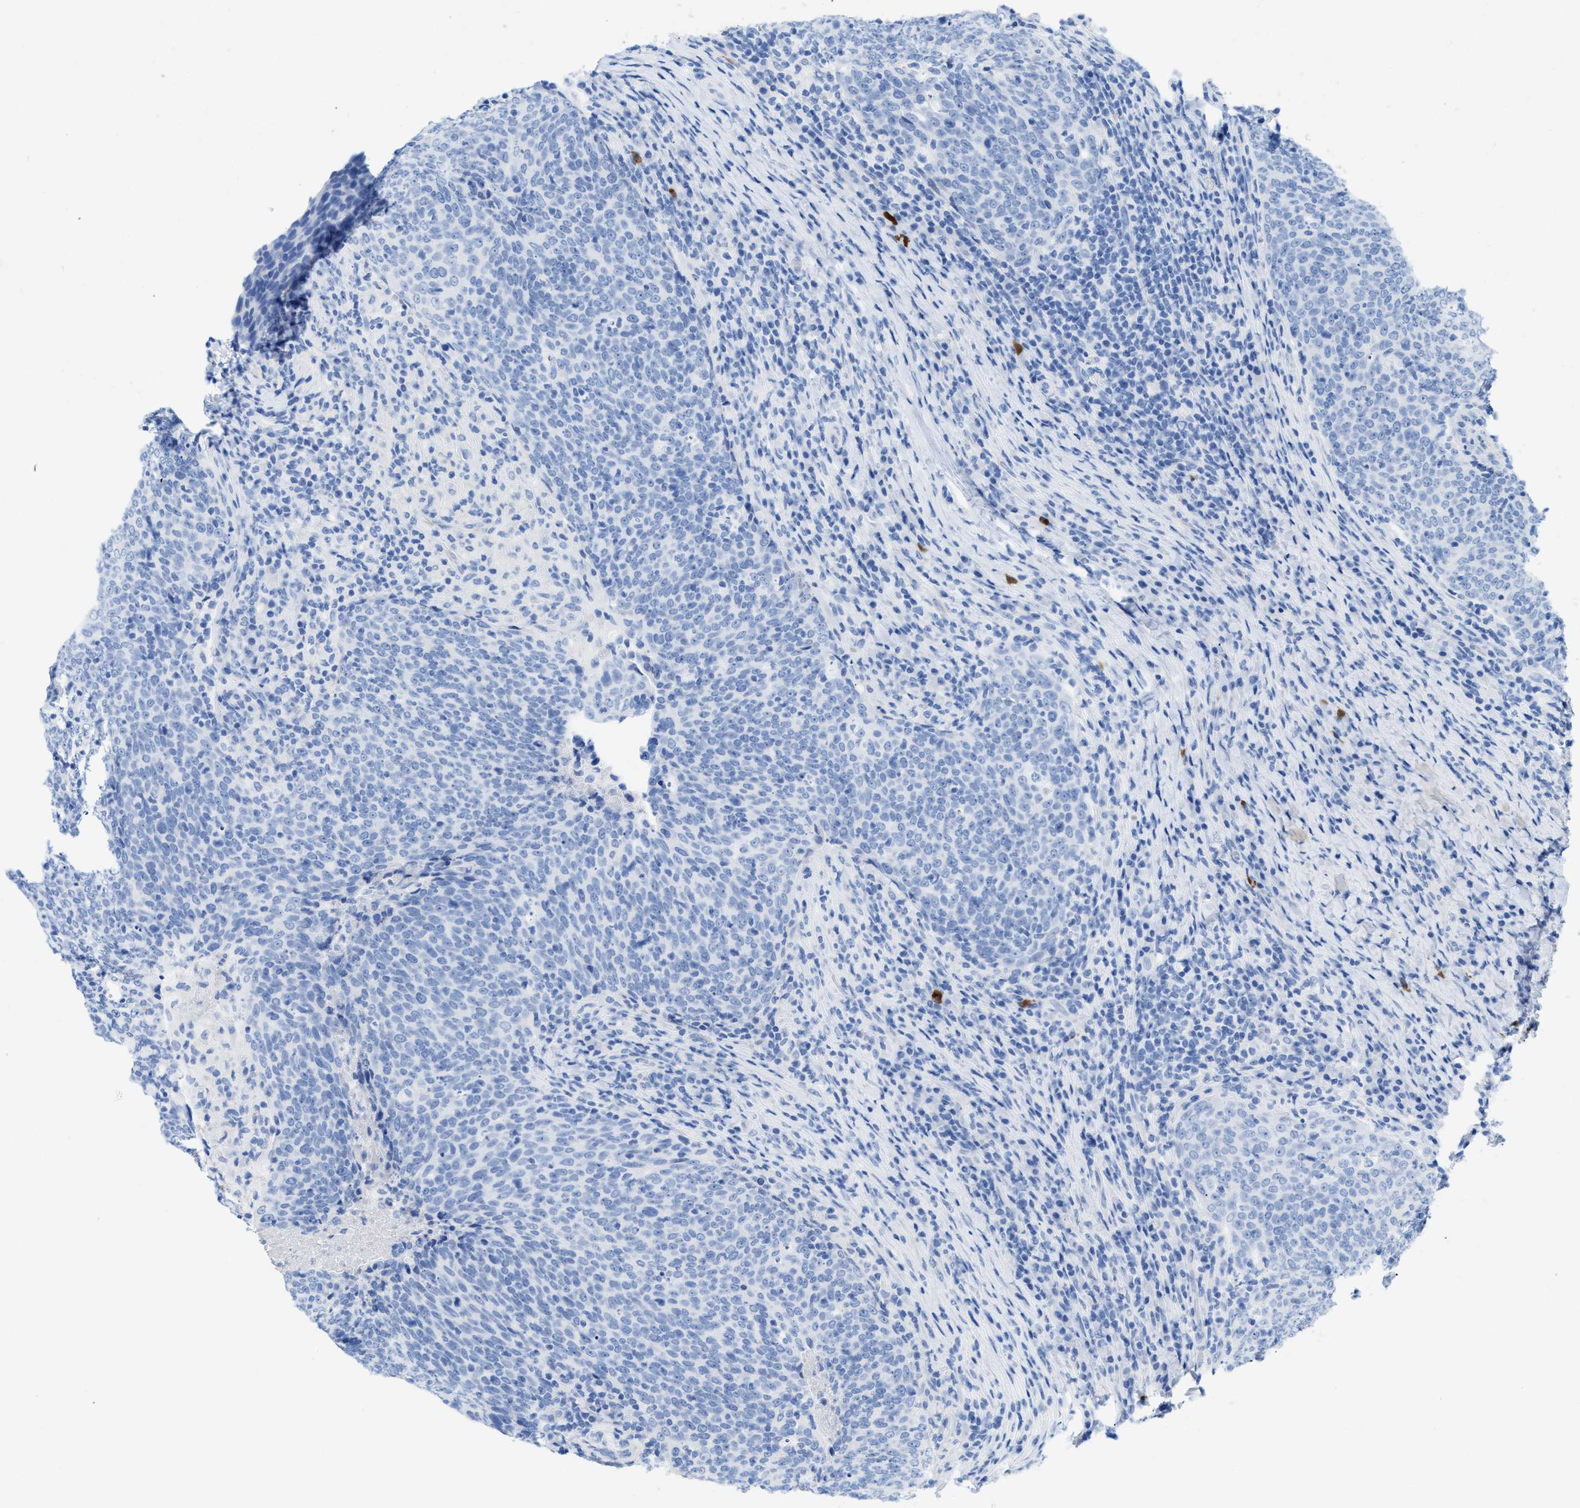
{"staining": {"intensity": "negative", "quantity": "none", "location": "none"}, "tissue": "head and neck cancer", "cell_type": "Tumor cells", "image_type": "cancer", "snomed": [{"axis": "morphology", "description": "Squamous cell carcinoma, NOS"}, {"axis": "morphology", "description": "Squamous cell carcinoma, metastatic, NOS"}, {"axis": "topography", "description": "Lymph node"}, {"axis": "topography", "description": "Head-Neck"}], "caption": "Head and neck cancer (metastatic squamous cell carcinoma) stained for a protein using IHC reveals no staining tumor cells.", "gene": "ANKFN1", "patient": {"sex": "male", "age": 62}}